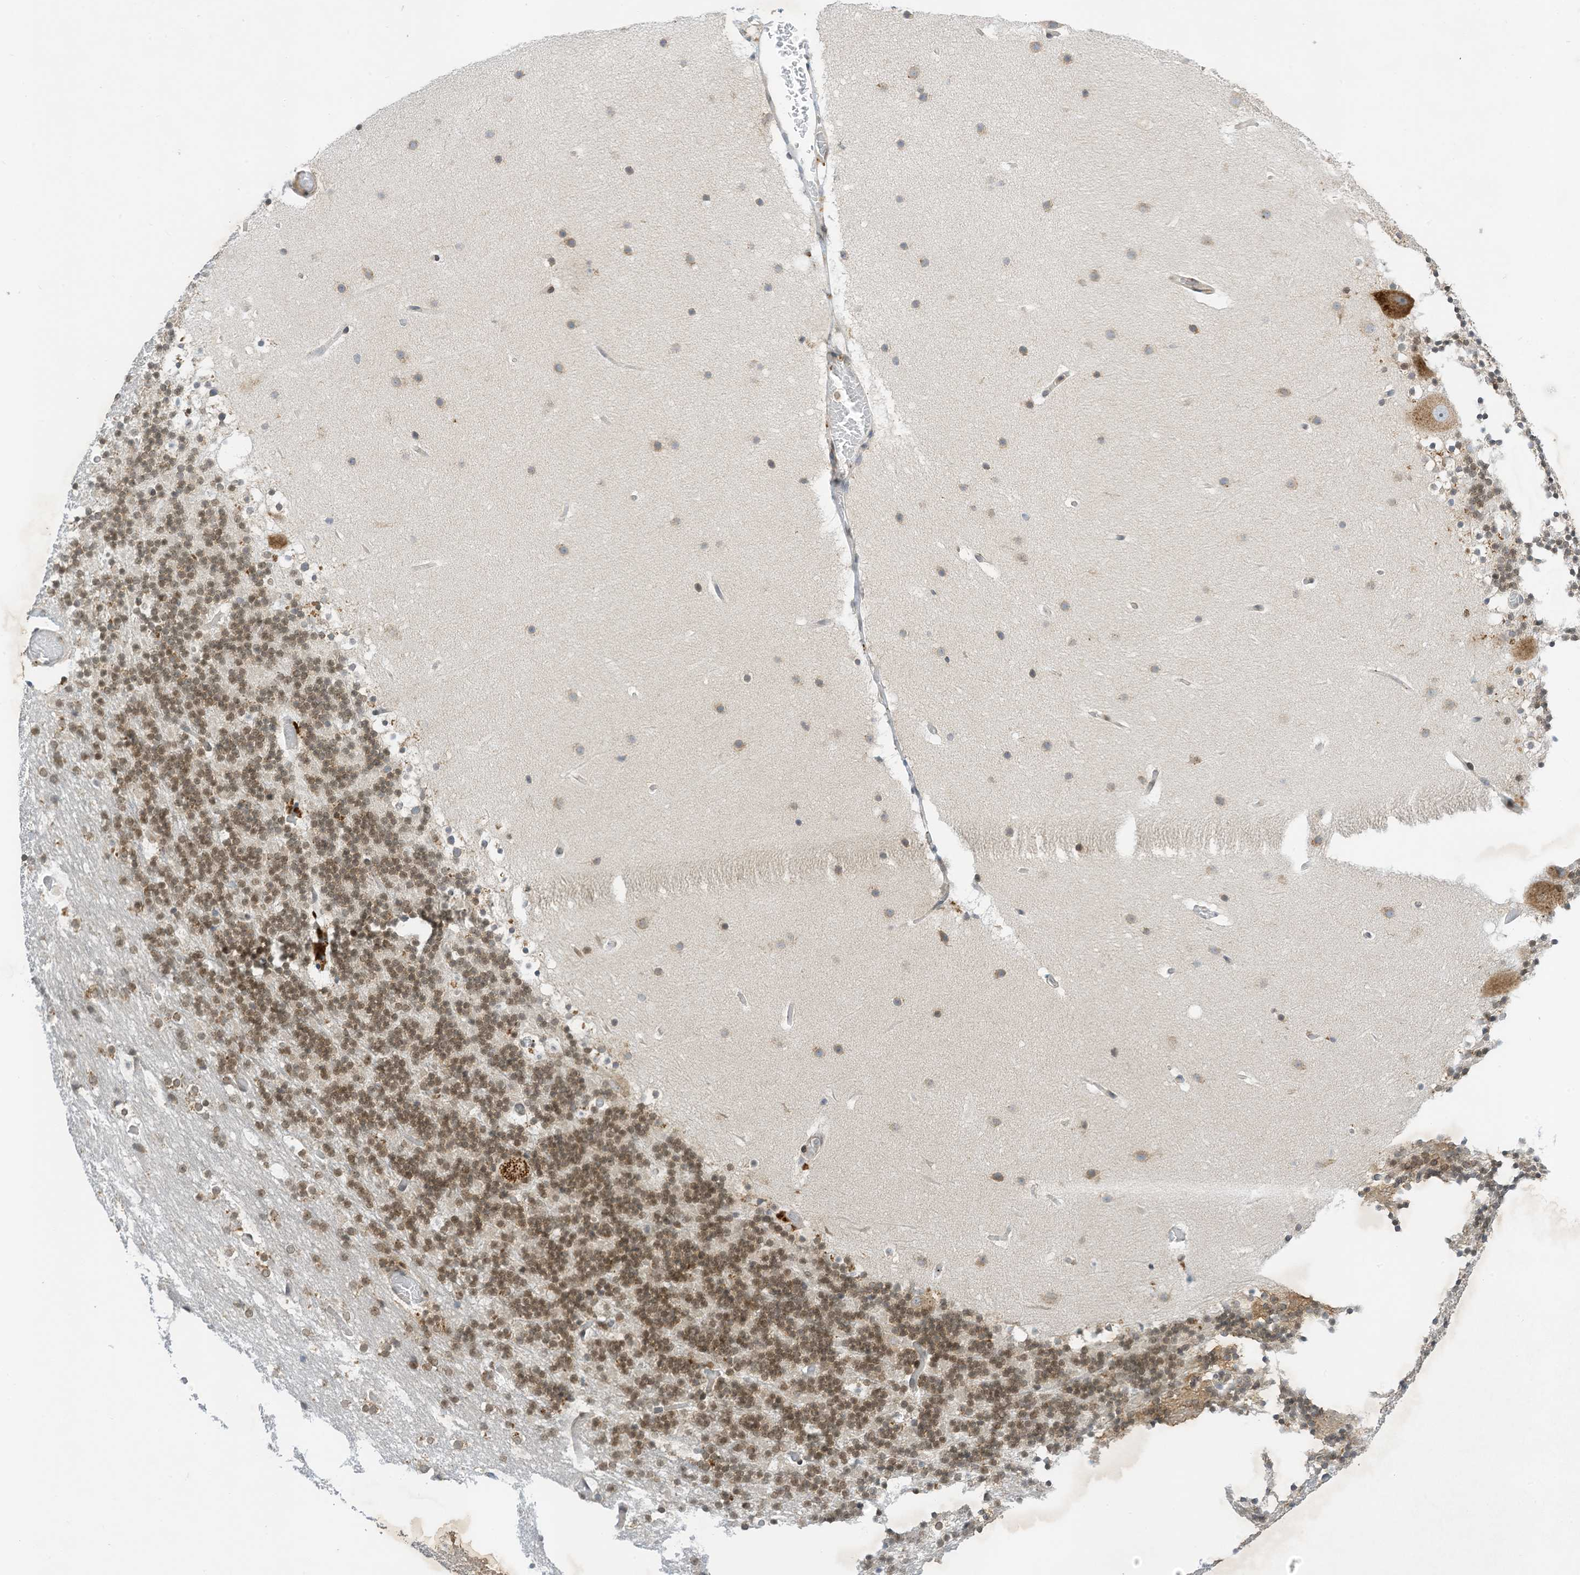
{"staining": {"intensity": "moderate", "quantity": ">75%", "location": "cytoplasmic/membranous,nuclear"}, "tissue": "cerebellum", "cell_type": "Cells in granular layer", "image_type": "normal", "snomed": [{"axis": "morphology", "description": "Normal tissue, NOS"}, {"axis": "topography", "description": "Cerebellum"}], "caption": "Immunohistochemical staining of benign cerebellum reveals moderate cytoplasmic/membranous,nuclear protein positivity in approximately >75% of cells in granular layer.", "gene": "EDF1", "patient": {"sex": "male", "age": 57}}